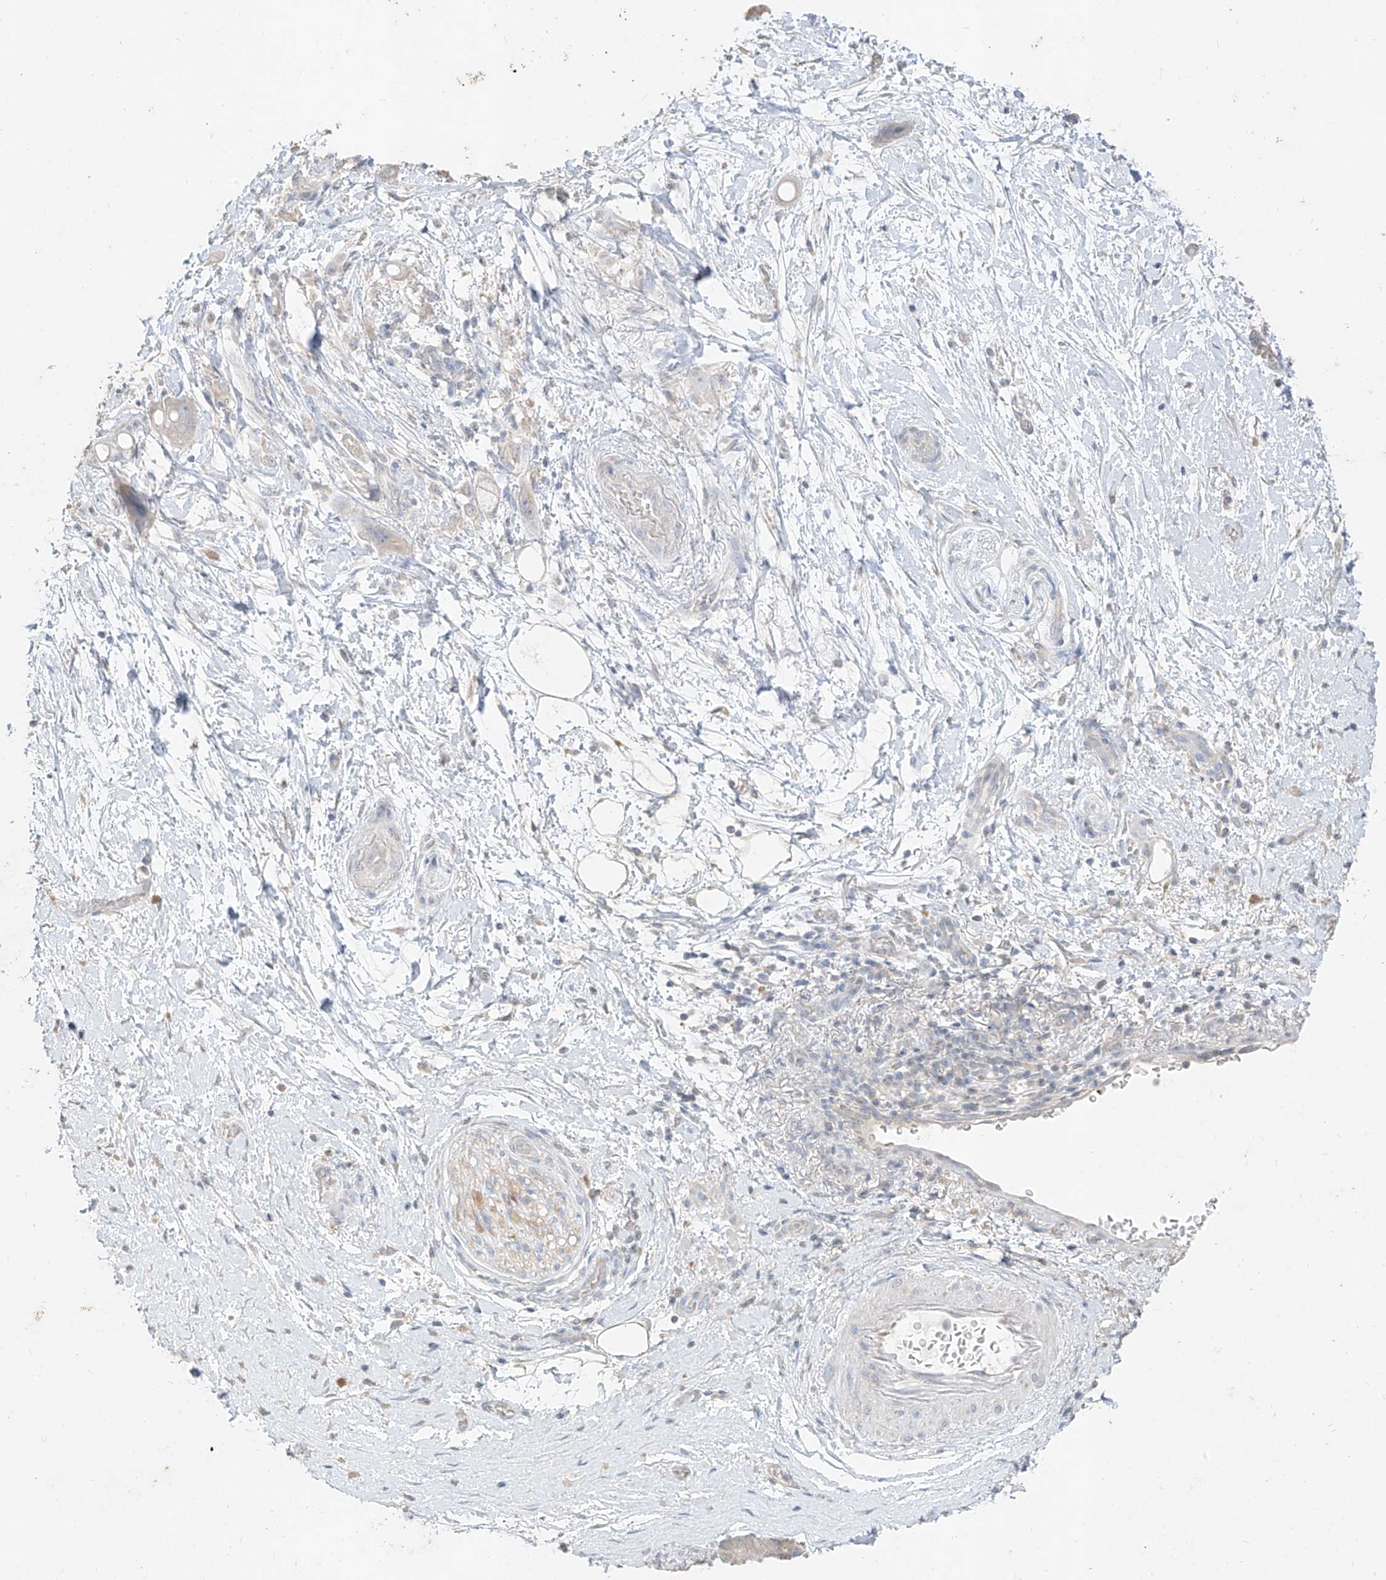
{"staining": {"intensity": "negative", "quantity": "none", "location": "none"}, "tissue": "pancreatic cancer", "cell_type": "Tumor cells", "image_type": "cancer", "snomed": [{"axis": "morphology", "description": "Normal tissue, NOS"}, {"axis": "morphology", "description": "Adenocarcinoma, NOS"}, {"axis": "topography", "description": "Pancreas"}], "caption": "Immunohistochemical staining of pancreatic cancer (adenocarcinoma) demonstrates no significant positivity in tumor cells.", "gene": "ZZEF1", "patient": {"sex": "female", "age": 68}}